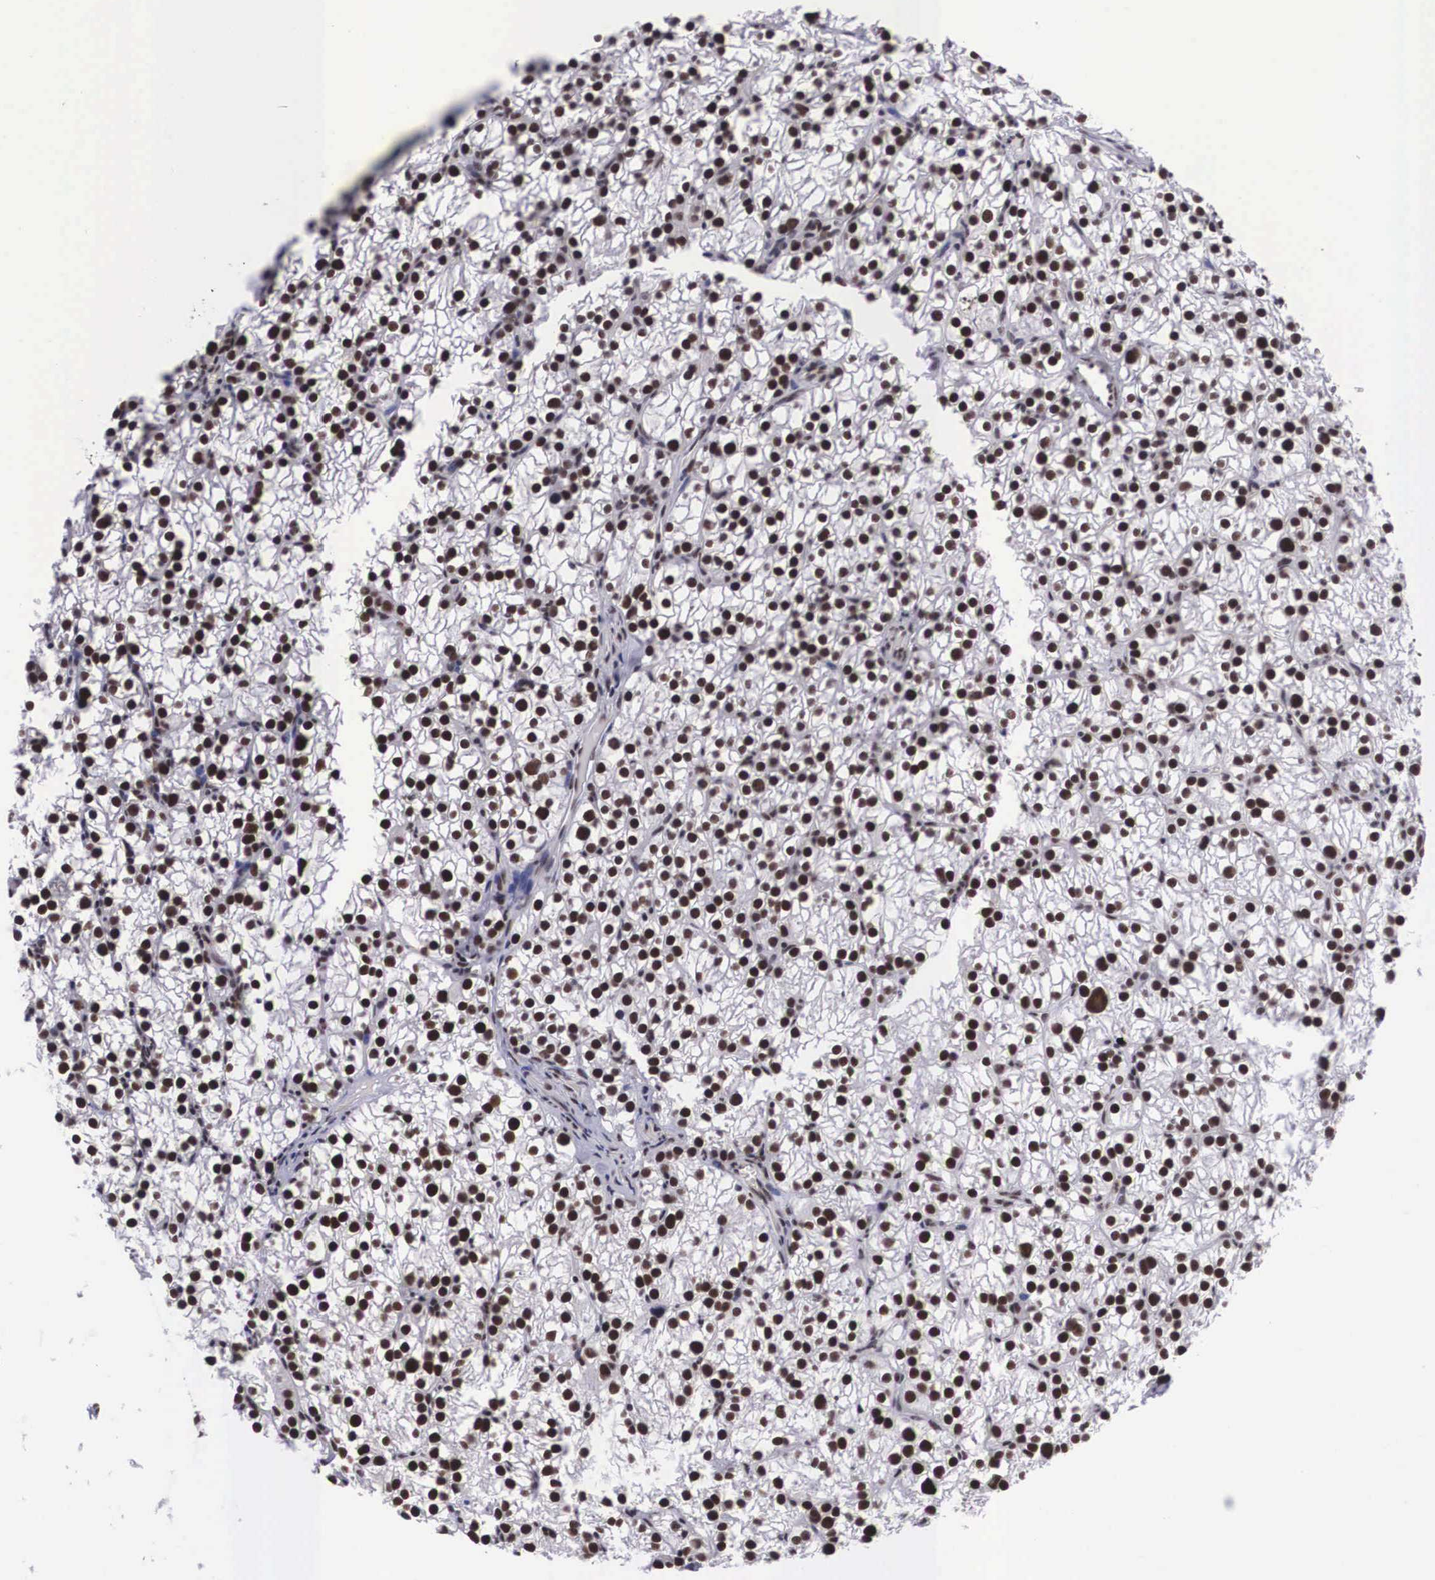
{"staining": {"intensity": "strong", "quantity": ">75%", "location": "nuclear"}, "tissue": "parathyroid gland", "cell_type": "Glandular cells", "image_type": "normal", "snomed": [{"axis": "morphology", "description": "Normal tissue, NOS"}, {"axis": "topography", "description": "Parathyroid gland"}], "caption": "Immunohistochemical staining of unremarkable human parathyroid gland reveals high levels of strong nuclear staining in approximately >75% of glandular cells. The protein is shown in brown color, while the nuclei are stained blue.", "gene": "SF3A1", "patient": {"sex": "female", "age": 54}}